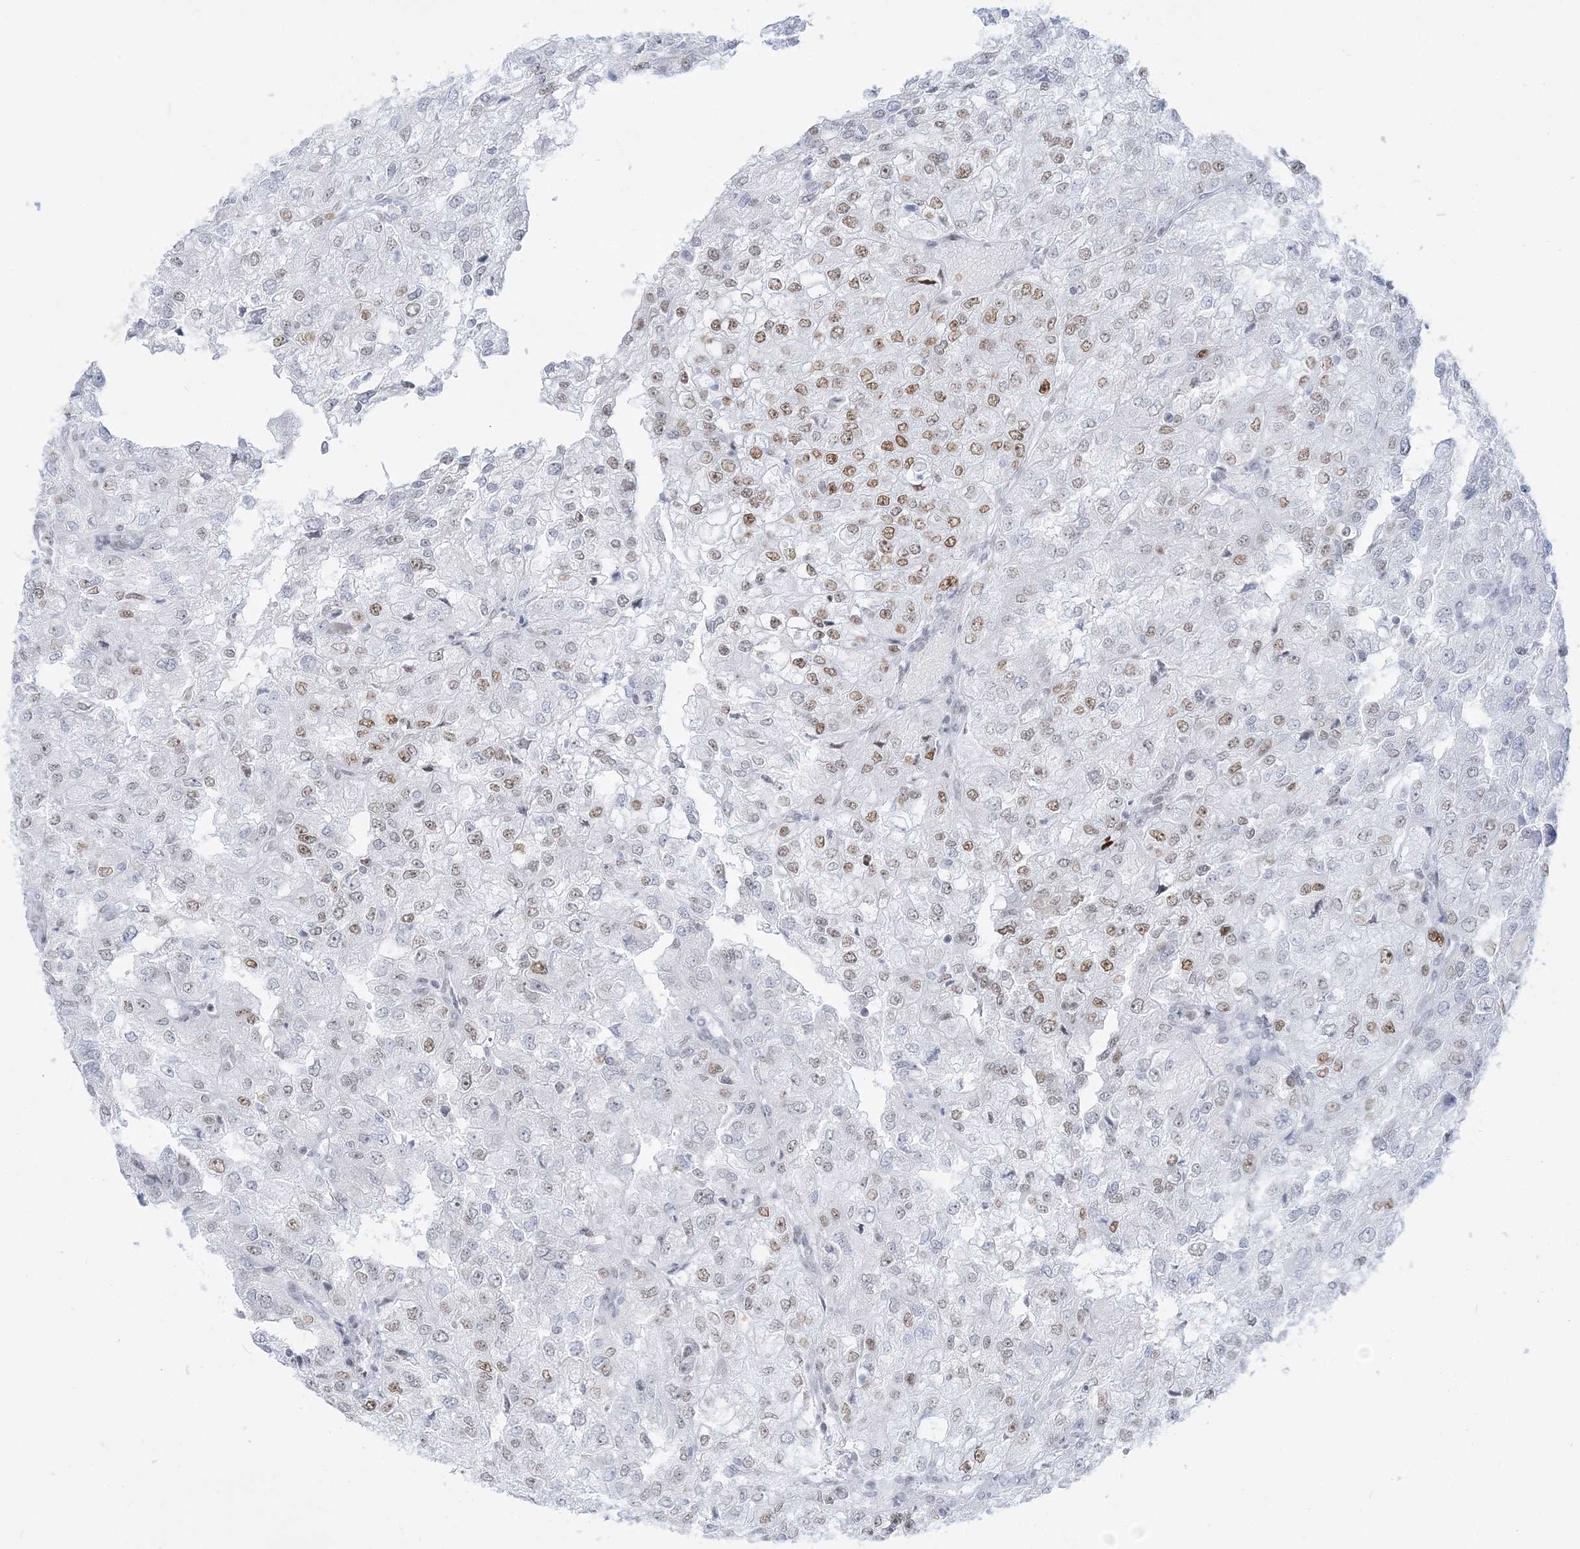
{"staining": {"intensity": "moderate", "quantity": "25%-75%", "location": "nuclear"}, "tissue": "renal cancer", "cell_type": "Tumor cells", "image_type": "cancer", "snomed": [{"axis": "morphology", "description": "Adenocarcinoma, NOS"}, {"axis": "topography", "description": "Kidney"}], "caption": "Renal adenocarcinoma stained with DAB (3,3'-diaminobenzidine) immunohistochemistry (IHC) displays medium levels of moderate nuclear positivity in about 25%-75% of tumor cells. The staining was performed using DAB (3,3'-diaminobenzidine) to visualize the protein expression in brown, while the nuclei were stained in blue with hematoxylin (Magnification: 20x).", "gene": "DDX21", "patient": {"sex": "female", "age": 54}}